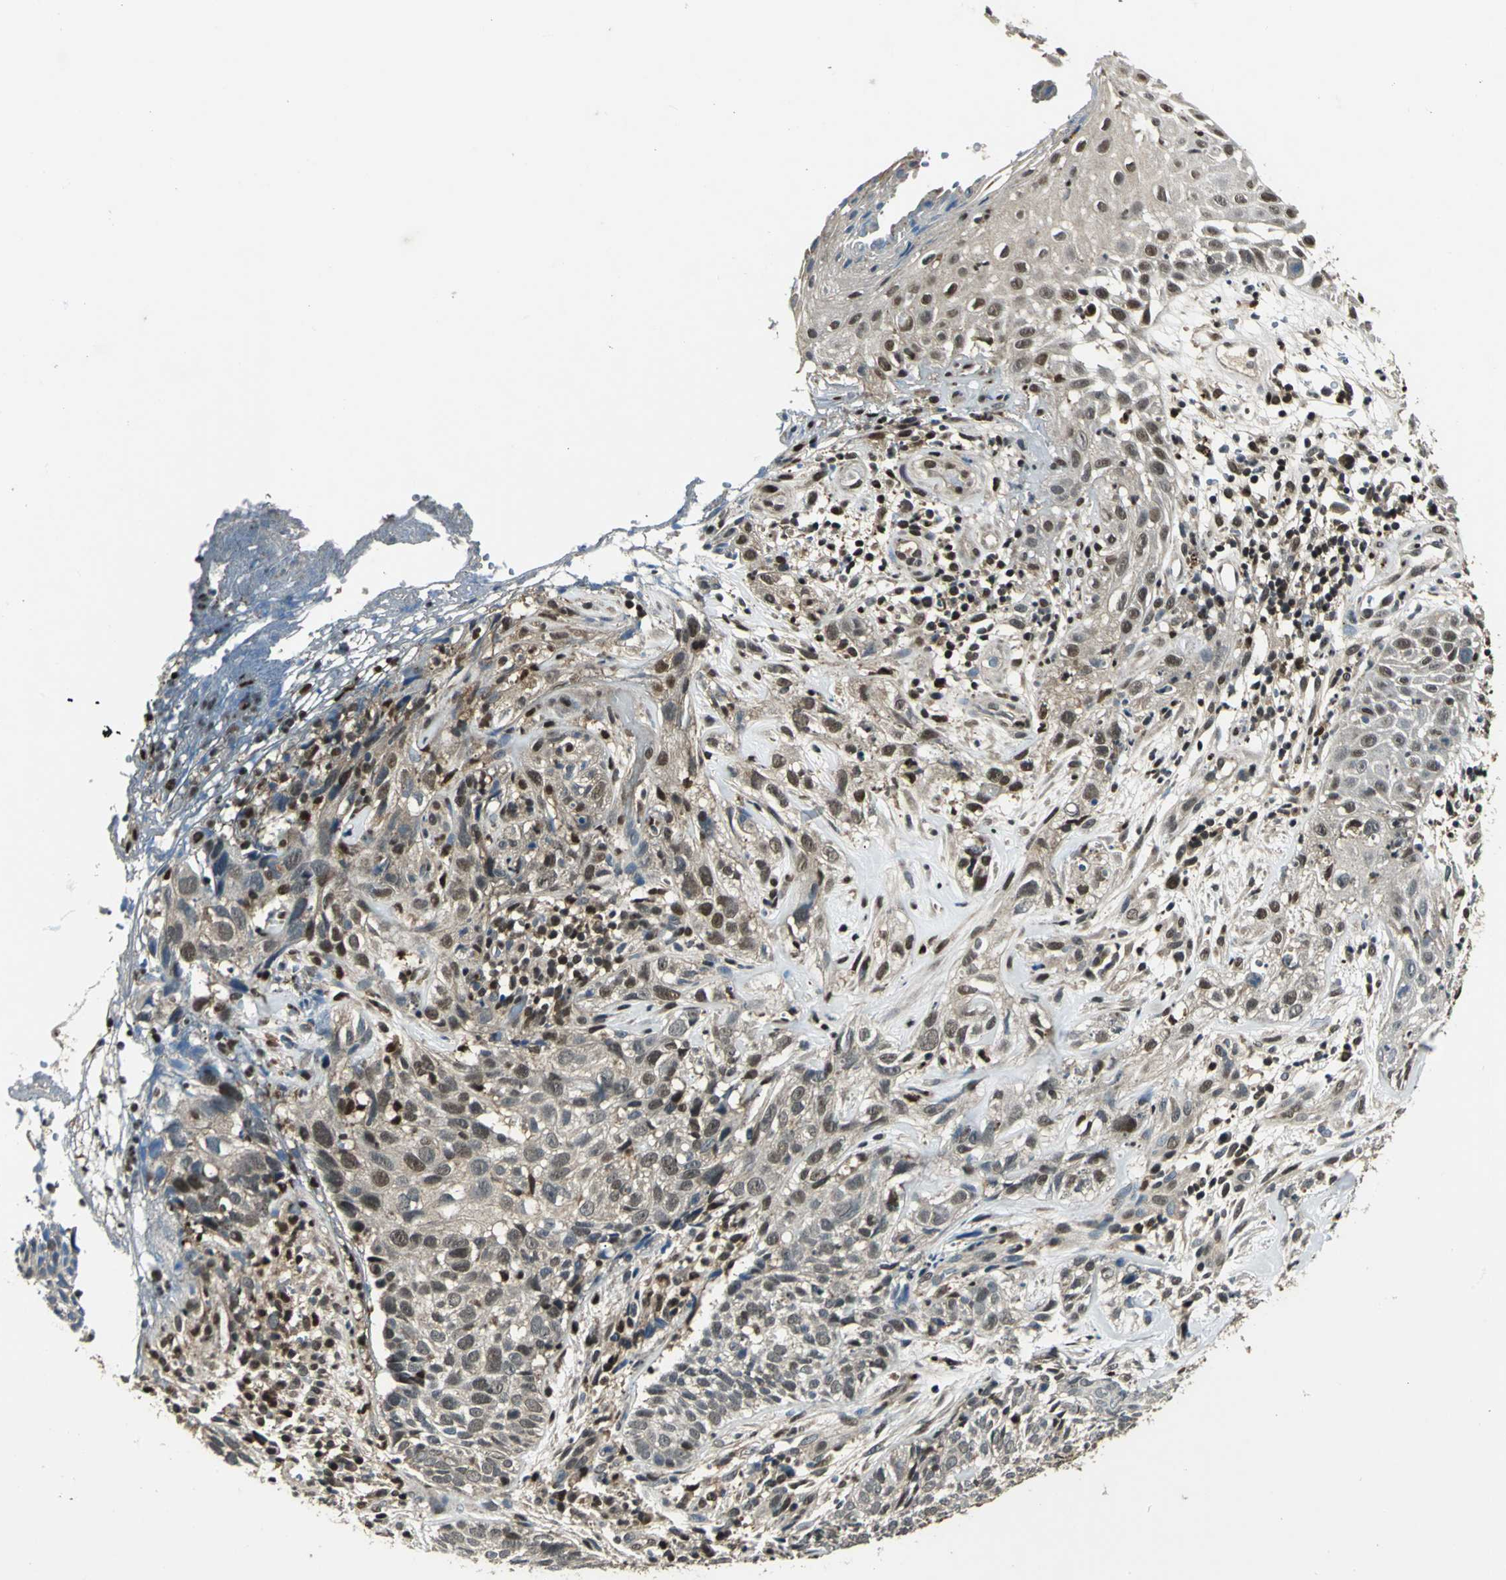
{"staining": {"intensity": "weak", "quantity": ">75%", "location": "cytoplasmic/membranous,nuclear"}, "tissue": "skin cancer", "cell_type": "Tumor cells", "image_type": "cancer", "snomed": [{"axis": "morphology", "description": "Basal cell carcinoma"}, {"axis": "topography", "description": "Skin"}], "caption": "An image of basal cell carcinoma (skin) stained for a protein reveals weak cytoplasmic/membranous and nuclear brown staining in tumor cells.", "gene": "PPP1R13L", "patient": {"sex": "male", "age": 72}}